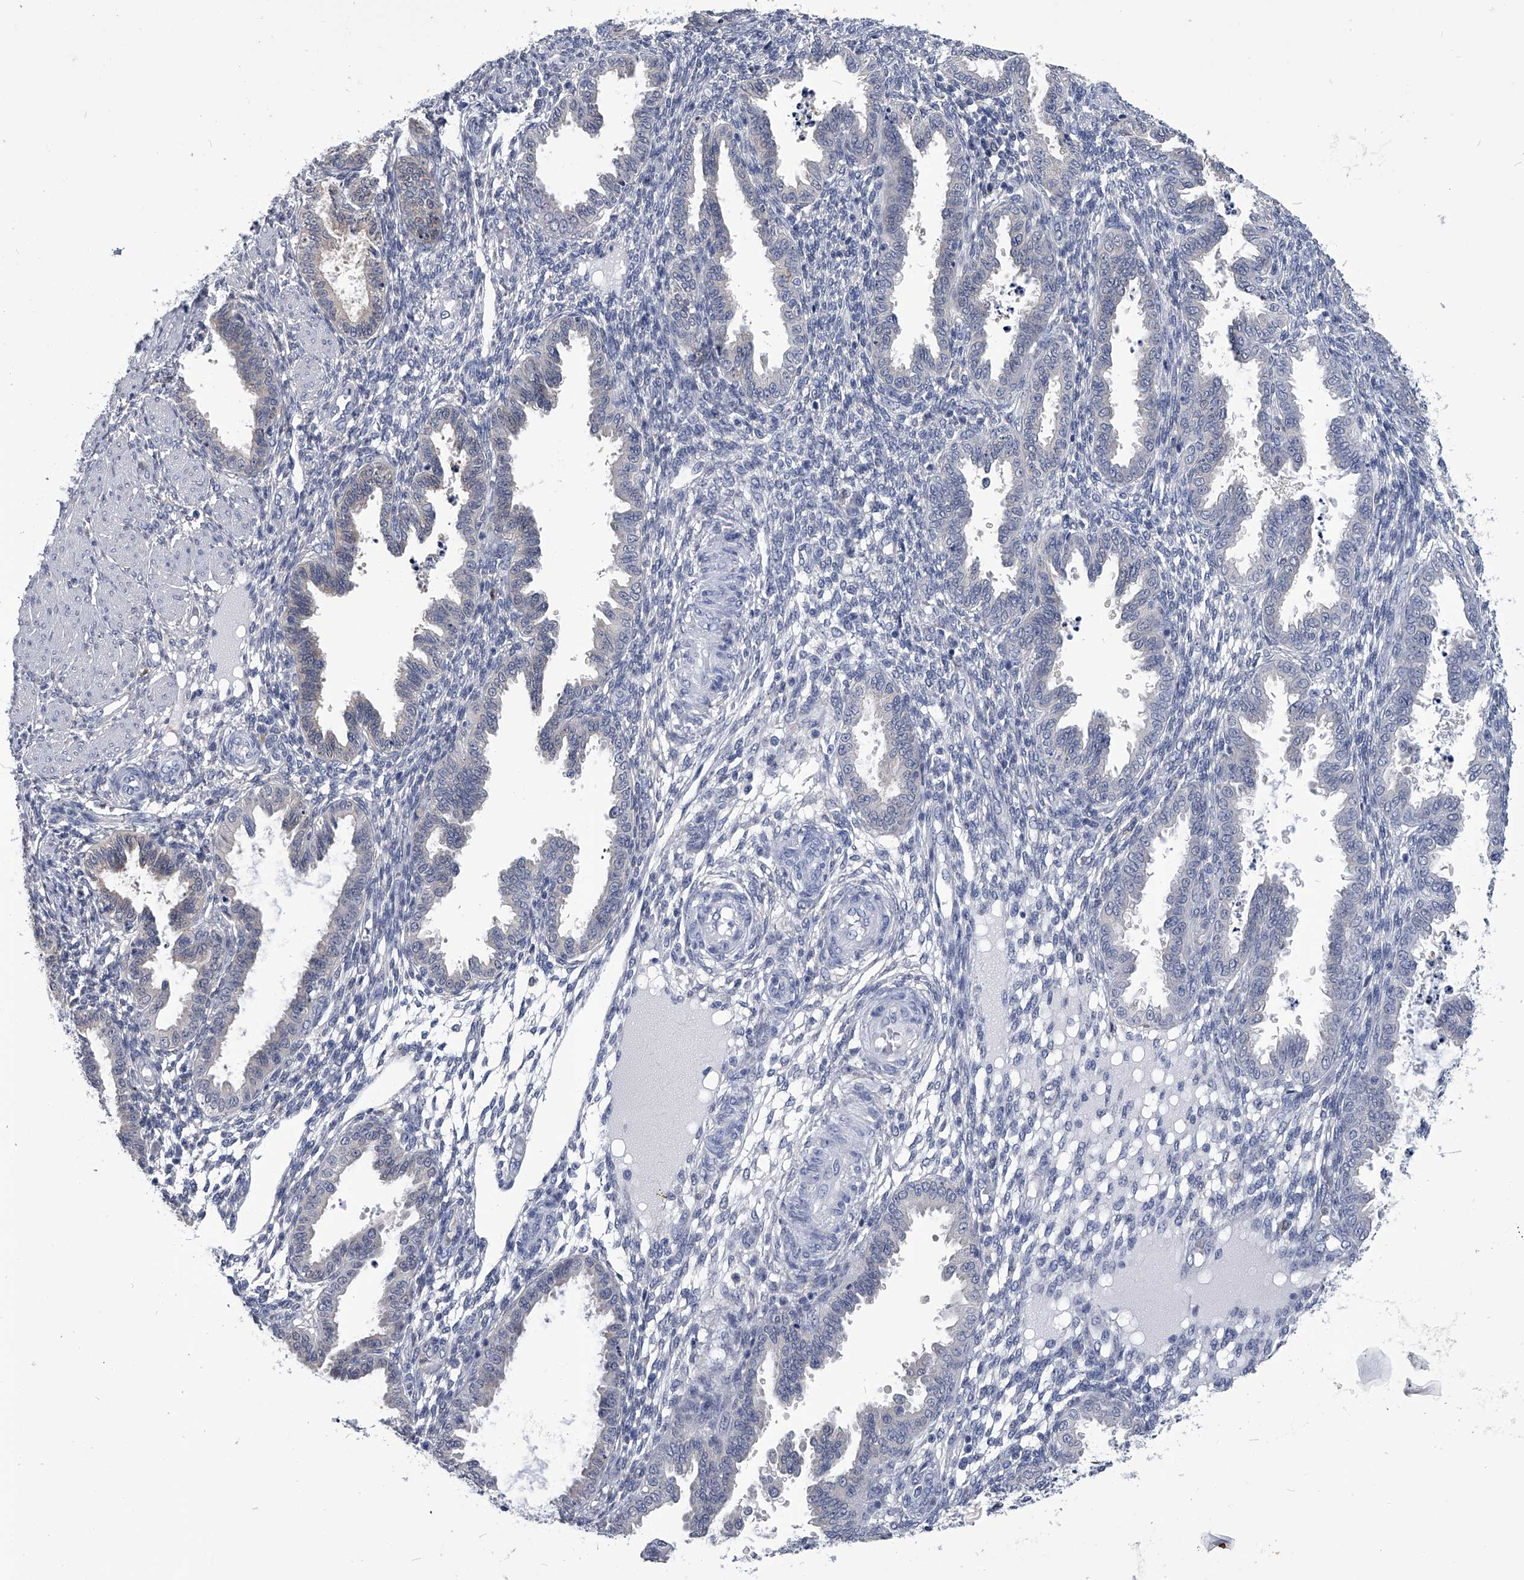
{"staining": {"intensity": "negative", "quantity": "none", "location": "none"}, "tissue": "endometrium", "cell_type": "Cells in endometrial stroma", "image_type": "normal", "snomed": [{"axis": "morphology", "description": "Normal tissue, NOS"}, {"axis": "topography", "description": "Endometrium"}], "caption": "The histopathology image exhibits no significant expression in cells in endometrial stroma of endometrium.", "gene": "PDXK", "patient": {"sex": "female", "age": 33}}